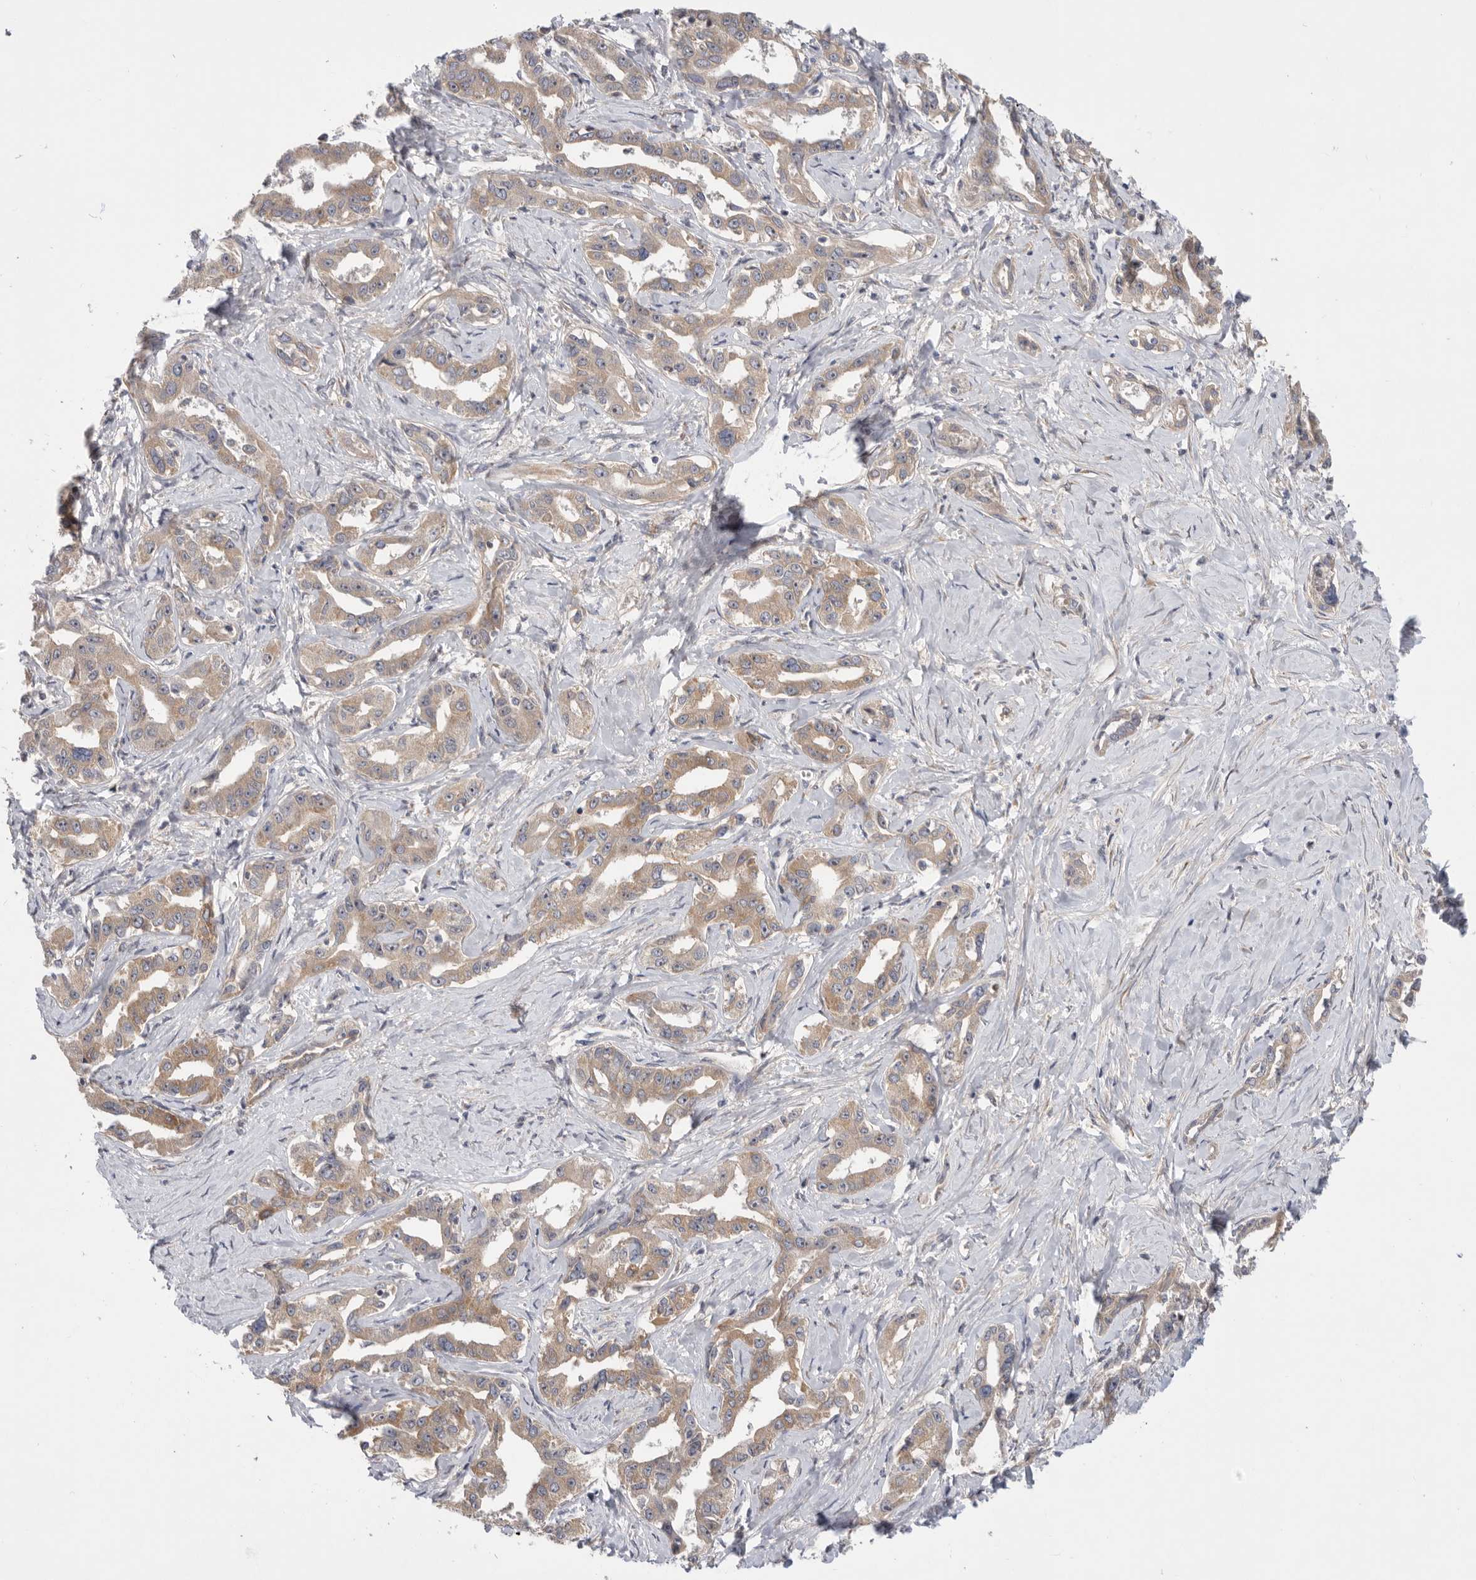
{"staining": {"intensity": "weak", "quantity": ">75%", "location": "cytoplasmic/membranous"}, "tissue": "liver cancer", "cell_type": "Tumor cells", "image_type": "cancer", "snomed": [{"axis": "morphology", "description": "Cholangiocarcinoma"}, {"axis": "topography", "description": "Liver"}], "caption": "DAB (3,3'-diaminobenzidine) immunohistochemical staining of liver cancer (cholangiocarcinoma) demonstrates weak cytoplasmic/membranous protein expression in about >75% of tumor cells.", "gene": "MTFR1L", "patient": {"sex": "male", "age": 59}}